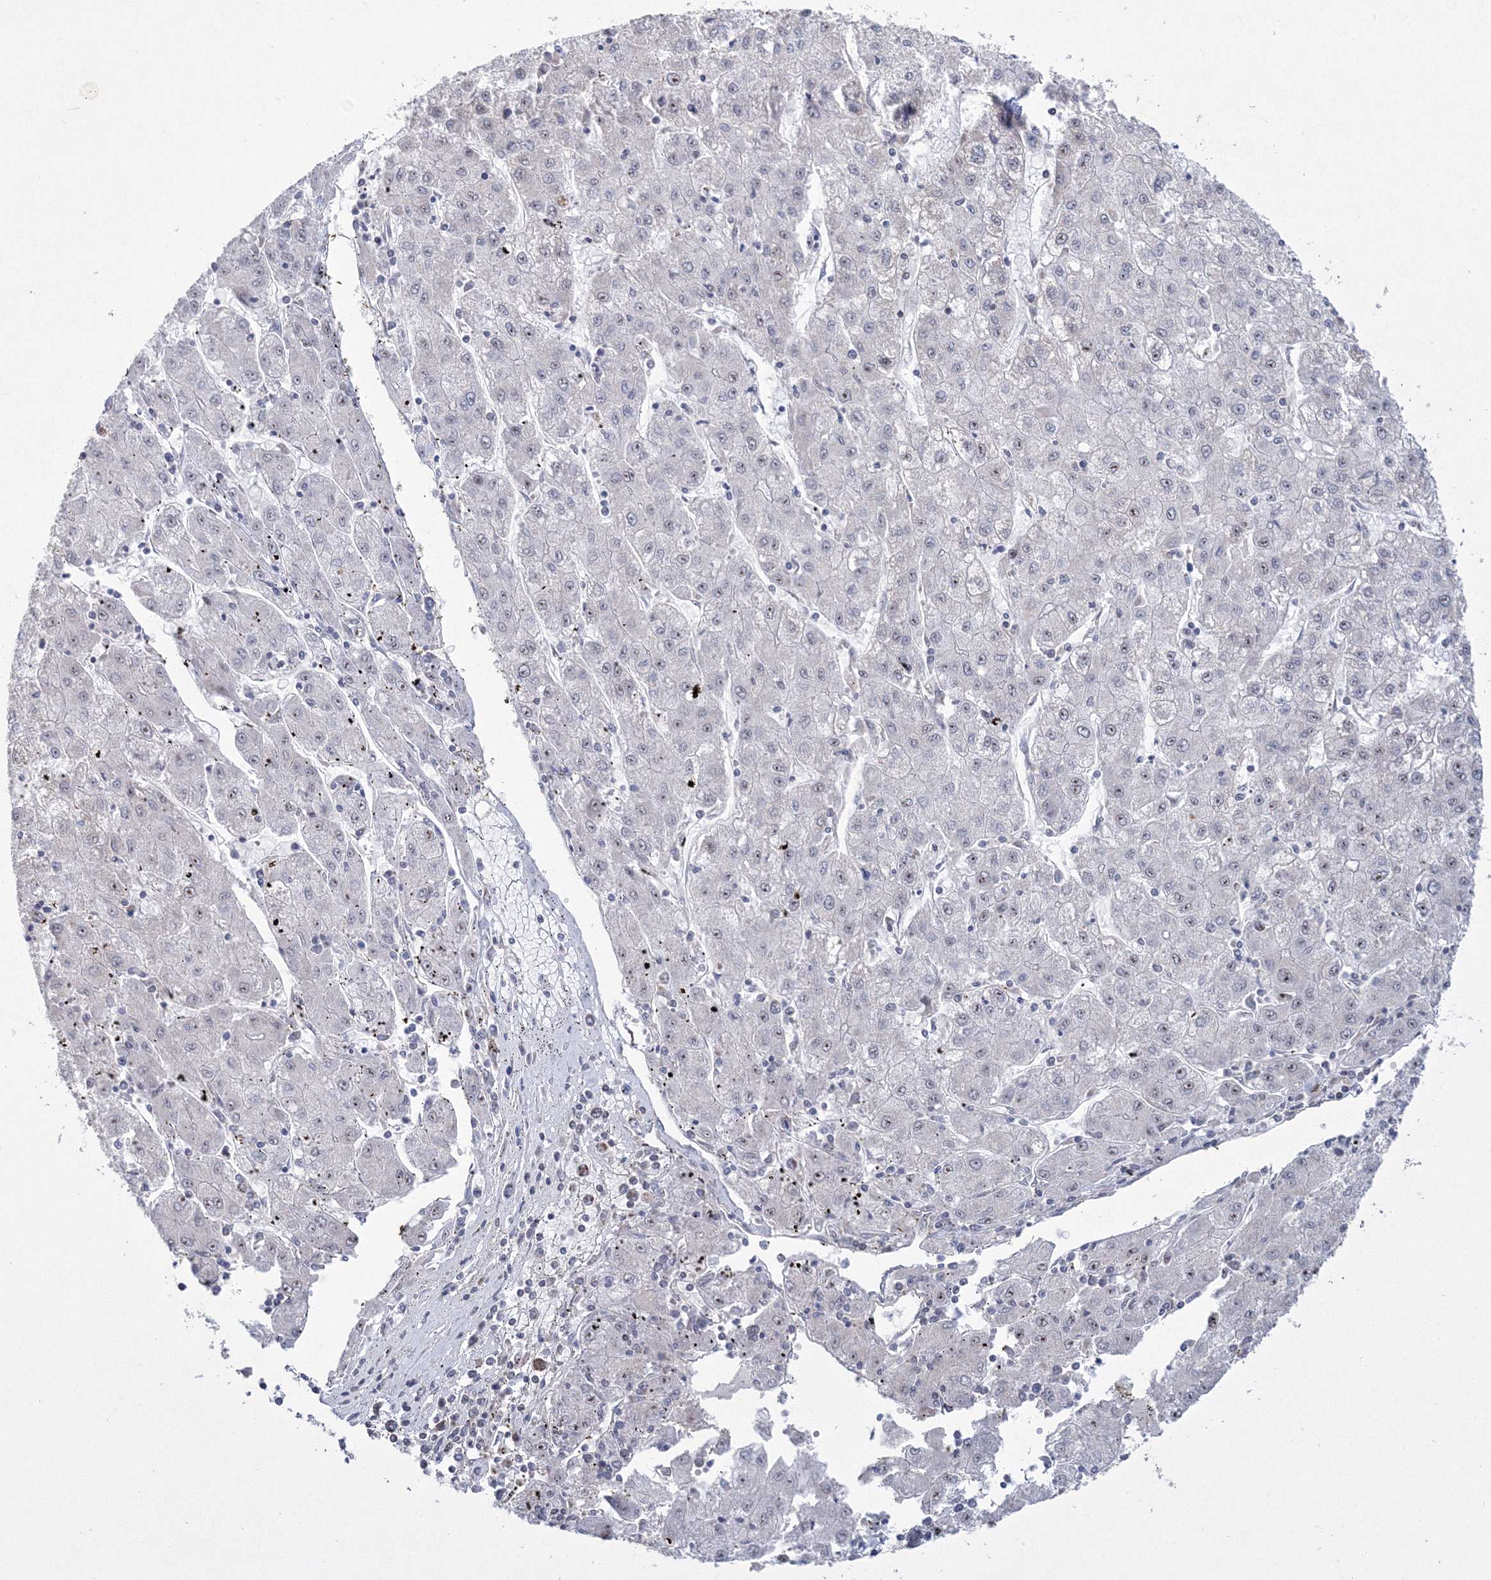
{"staining": {"intensity": "weak", "quantity": "<25%", "location": "nuclear"}, "tissue": "liver cancer", "cell_type": "Tumor cells", "image_type": "cancer", "snomed": [{"axis": "morphology", "description": "Carcinoma, Hepatocellular, NOS"}, {"axis": "topography", "description": "Liver"}], "caption": "A histopathology image of liver cancer (hepatocellular carcinoma) stained for a protein reveals no brown staining in tumor cells.", "gene": "GRSF1", "patient": {"sex": "male", "age": 72}}